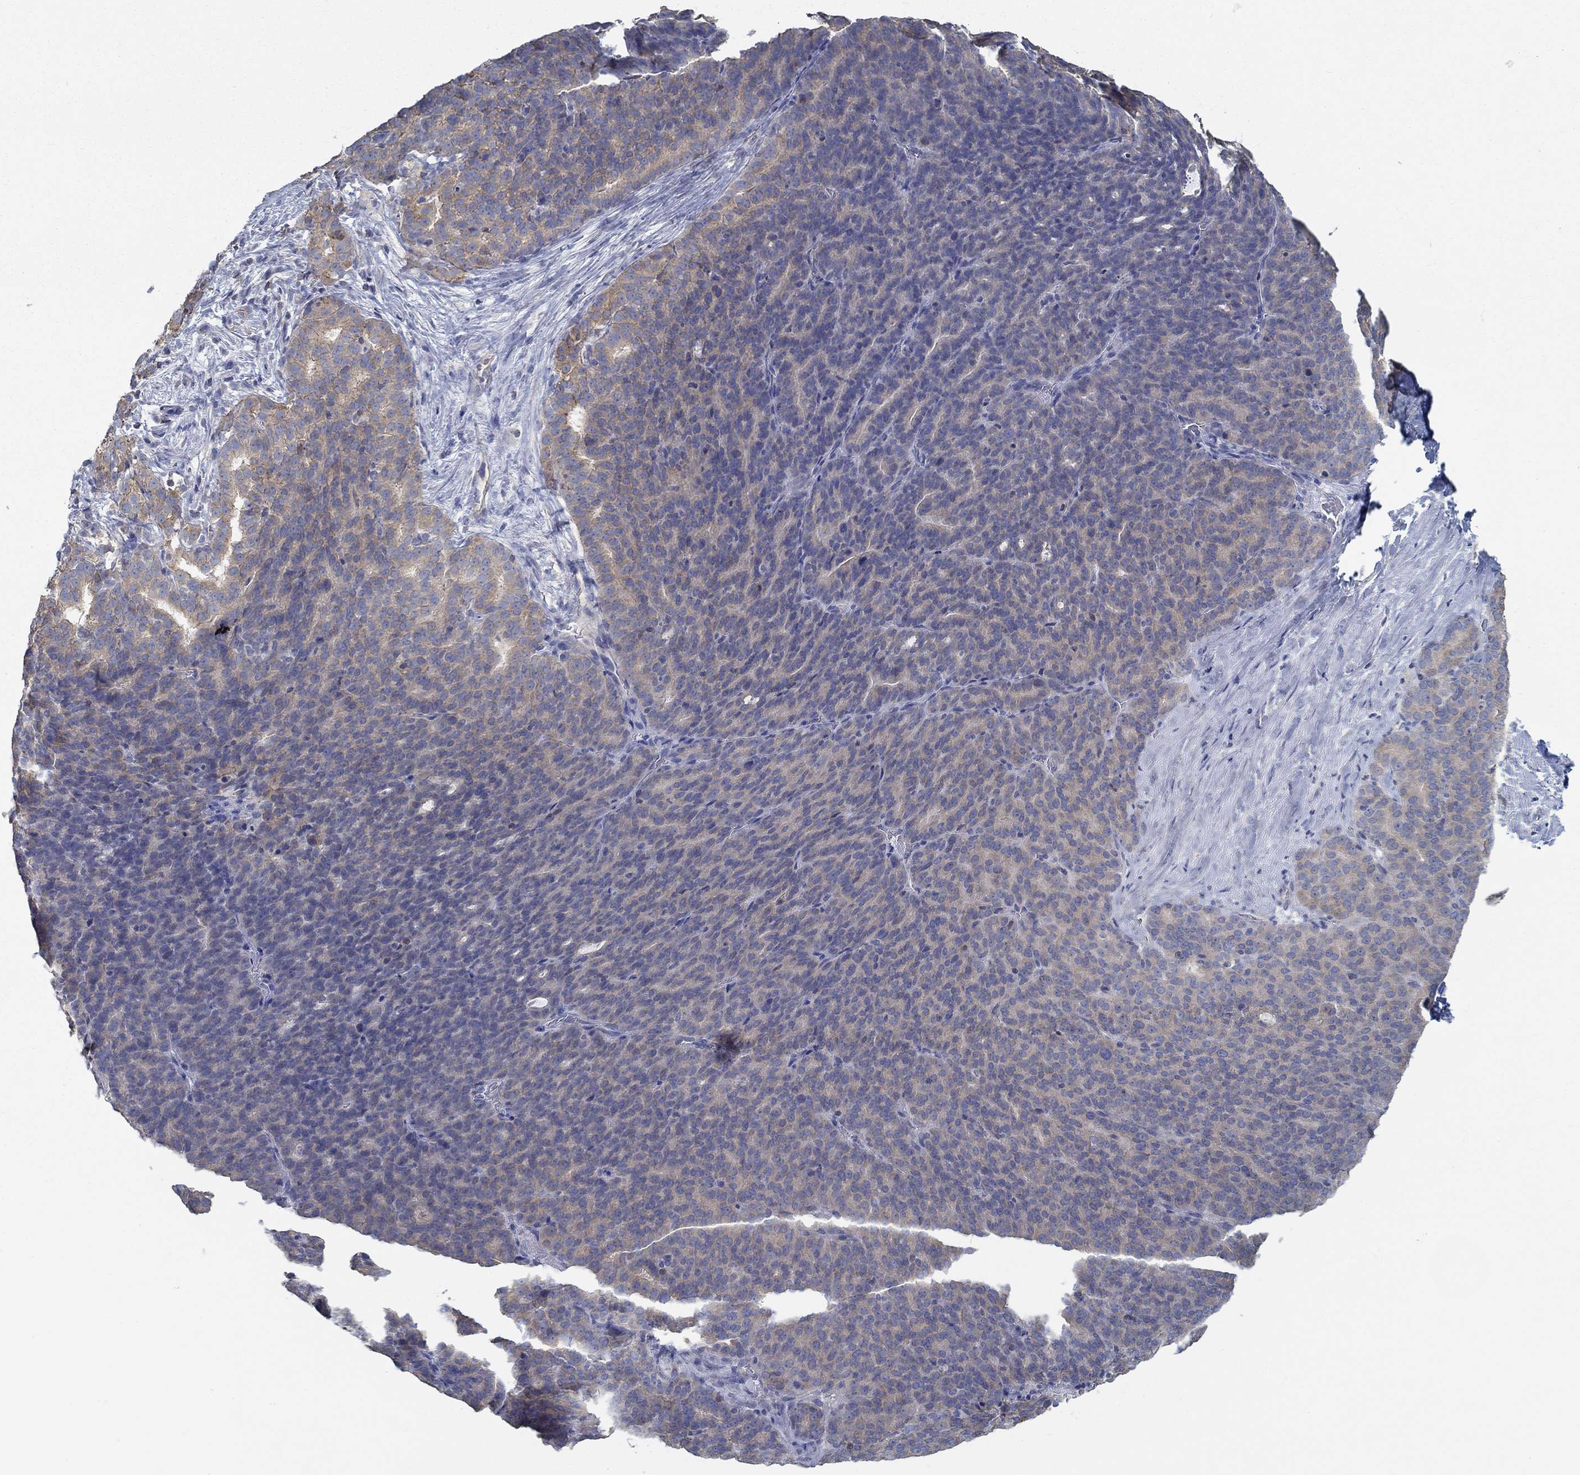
{"staining": {"intensity": "weak", "quantity": ">75%", "location": "cytoplasmic/membranous"}, "tissue": "liver cancer", "cell_type": "Tumor cells", "image_type": "cancer", "snomed": [{"axis": "morphology", "description": "Cholangiocarcinoma"}, {"axis": "topography", "description": "Liver"}], "caption": "Tumor cells exhibit weak cytoplasmic/membranous positivity in about >75% of cells in liver cancer. The staining was performed using DAB to visualize the protein expression in brown, while the nuclei were stained in blue with hematoxylin (Magnification: 20x).", "gene": "BBOF1", "patient": {"sex": "female", "age": 47}}